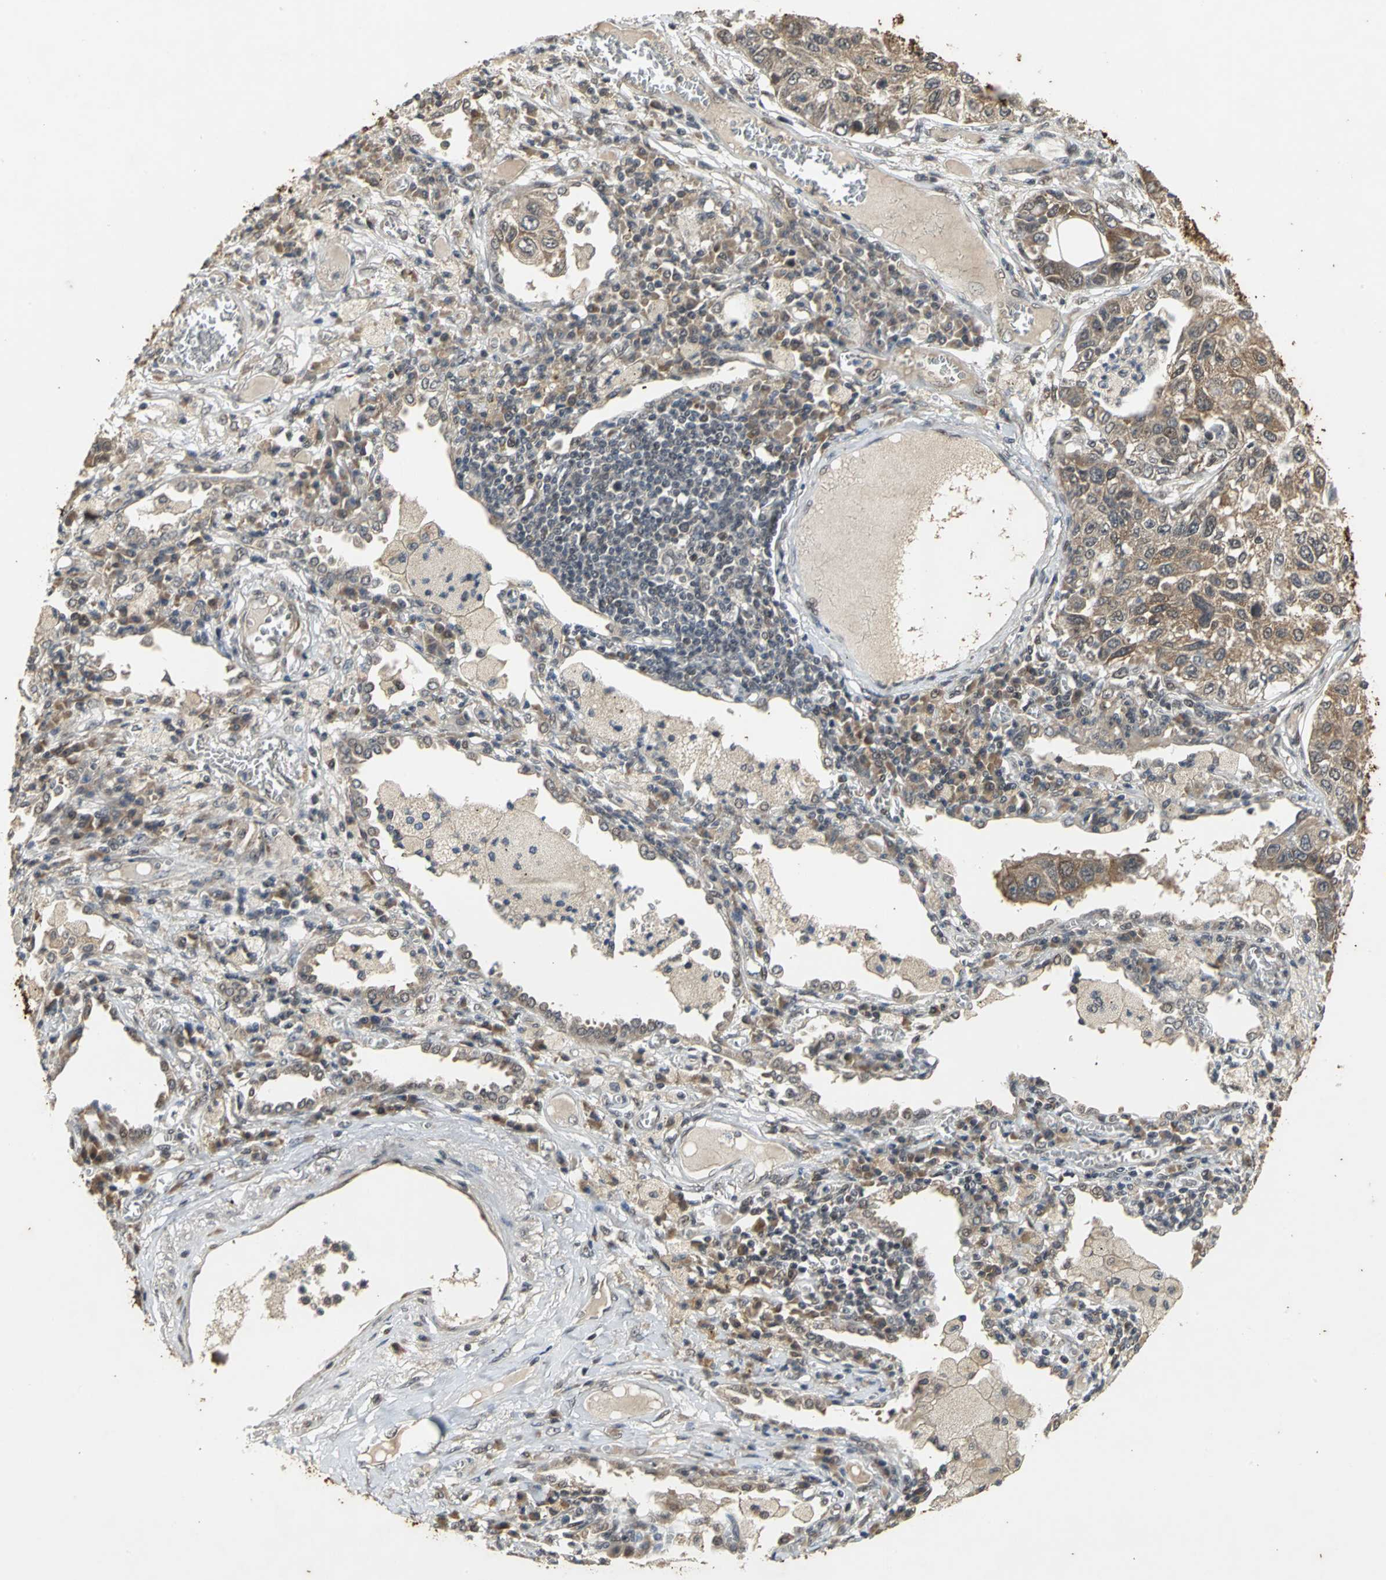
{"staining": {"intensity": "moderate", "quantity": "25%-75%", "location": "cytoplasmic/membranous"}, "tissue": "lung cancer", "cell_type": "Tumor cells", "image_type": "cancer", "snomed": [{"axis": "morphology", "description": "Squamous cell carcinoma, NOS"}, {"axis": "topography", "description": "Lung"}], "caption": "Protein staining reveals moderate cytoplasmic/membranous staining in about 25%-75% of tumor cells in lung squamous cell carcinoma. The staining is performed using DAB brown chromogen to label protein expression. The nuclei are counter-stained blue using hematoxylin.", "gene": "NOTCH3", "patient": {"sex": "male", "age": 71}}